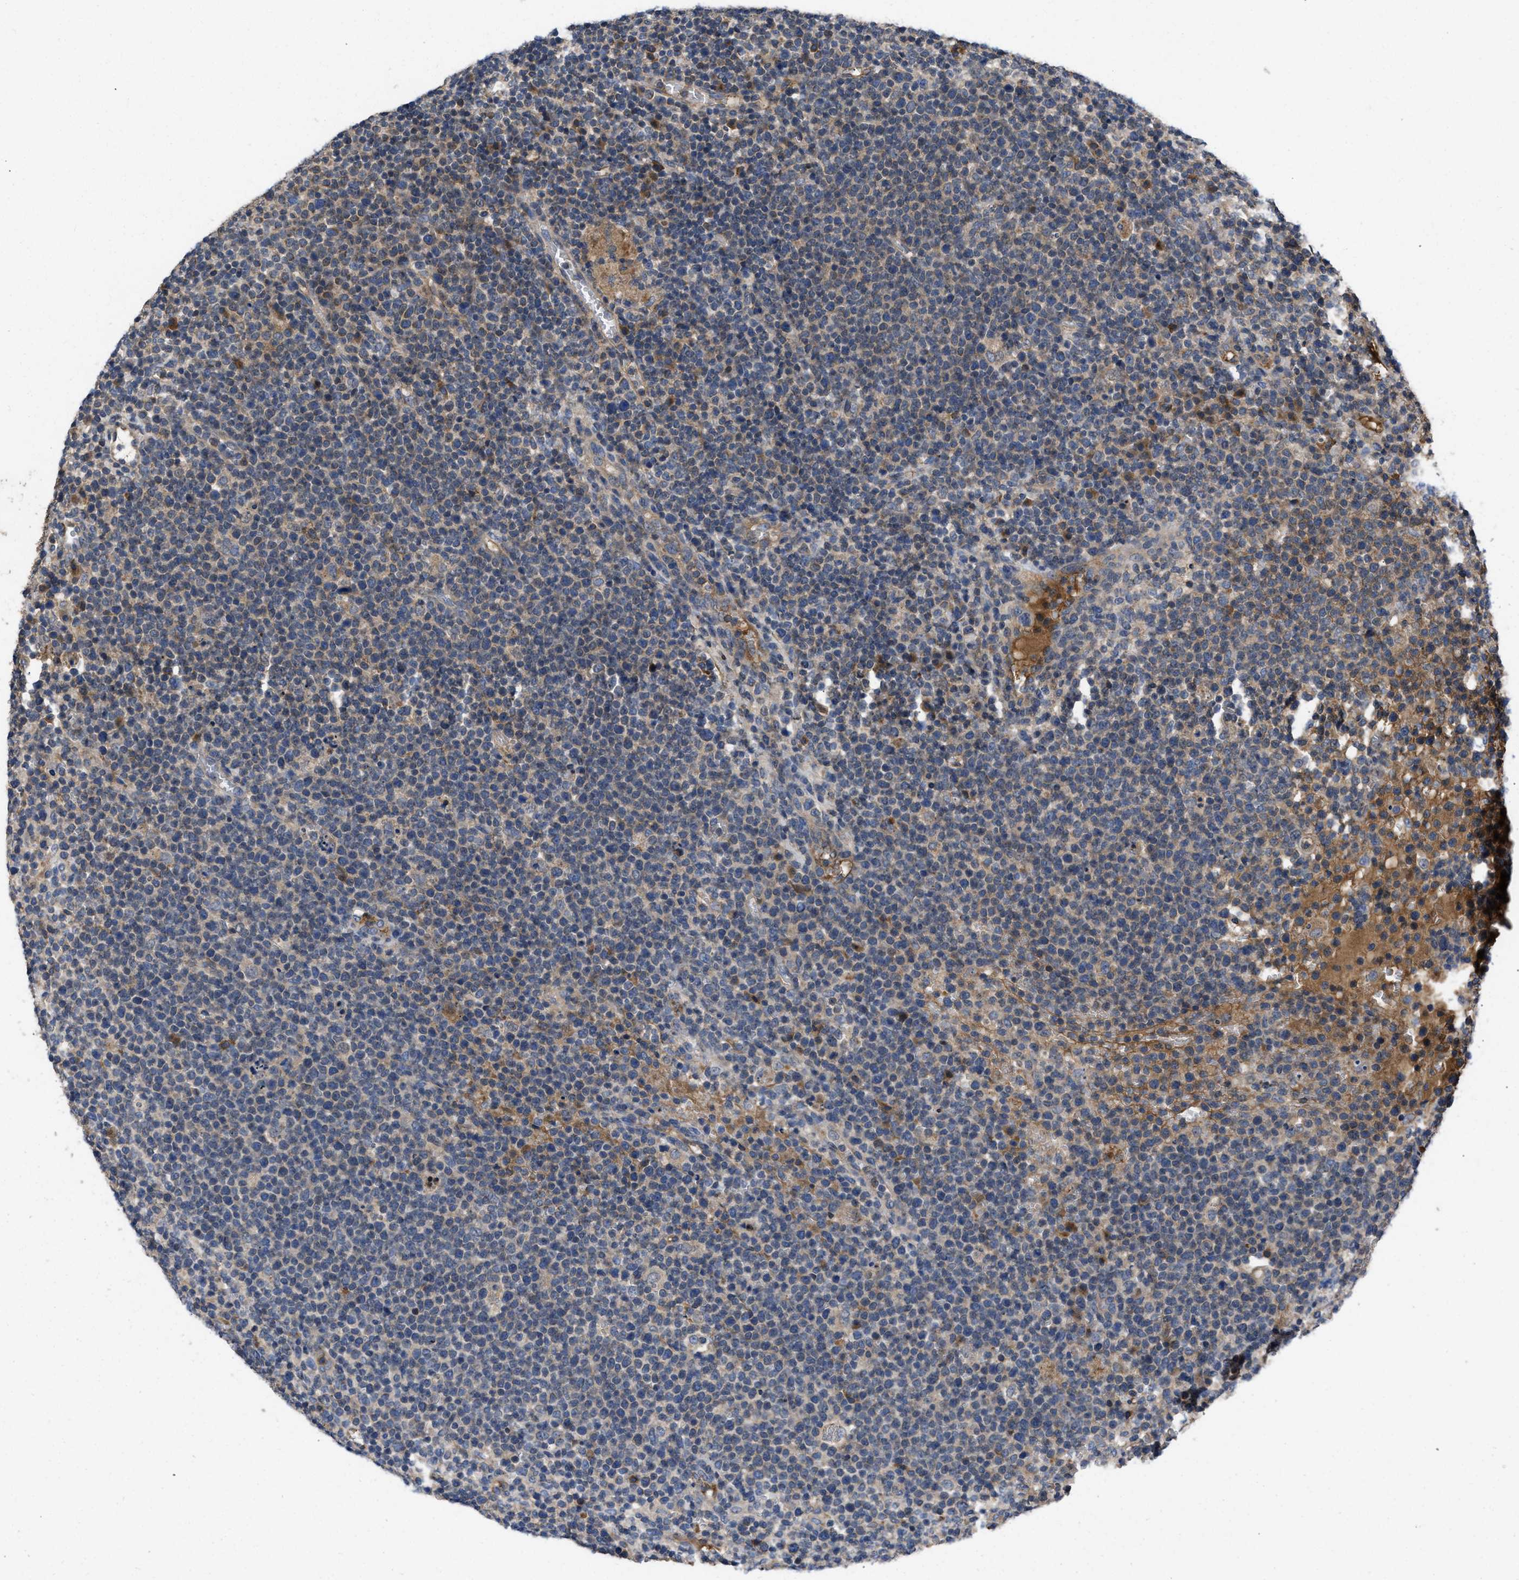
{"staining": {"intensity": "moderate", "quantity": "25%-75%", "location": "cytoplasmic/membranous"}, "tissue": "lymphoma", "cell_type": "Tumor cells", "image_type": "cancer", "snomed": [{"axis": "morphology", "description": "Malignant lymphoma, non-Hodgkin's type, High grade"}, {"axis": "topography", "description": "Lymph node"}], "caption": "Immunohistochemical staining of malignant lymphoma, non-Hodgkin's type (high-grade) shows medium levels of moderate cytoplasmic/membranous expression in about 25%-75% of tumor cells. Nuclei are stained in blue.", "gene": "VPS4A", "patient": {"sex": "male", "age": 61}}